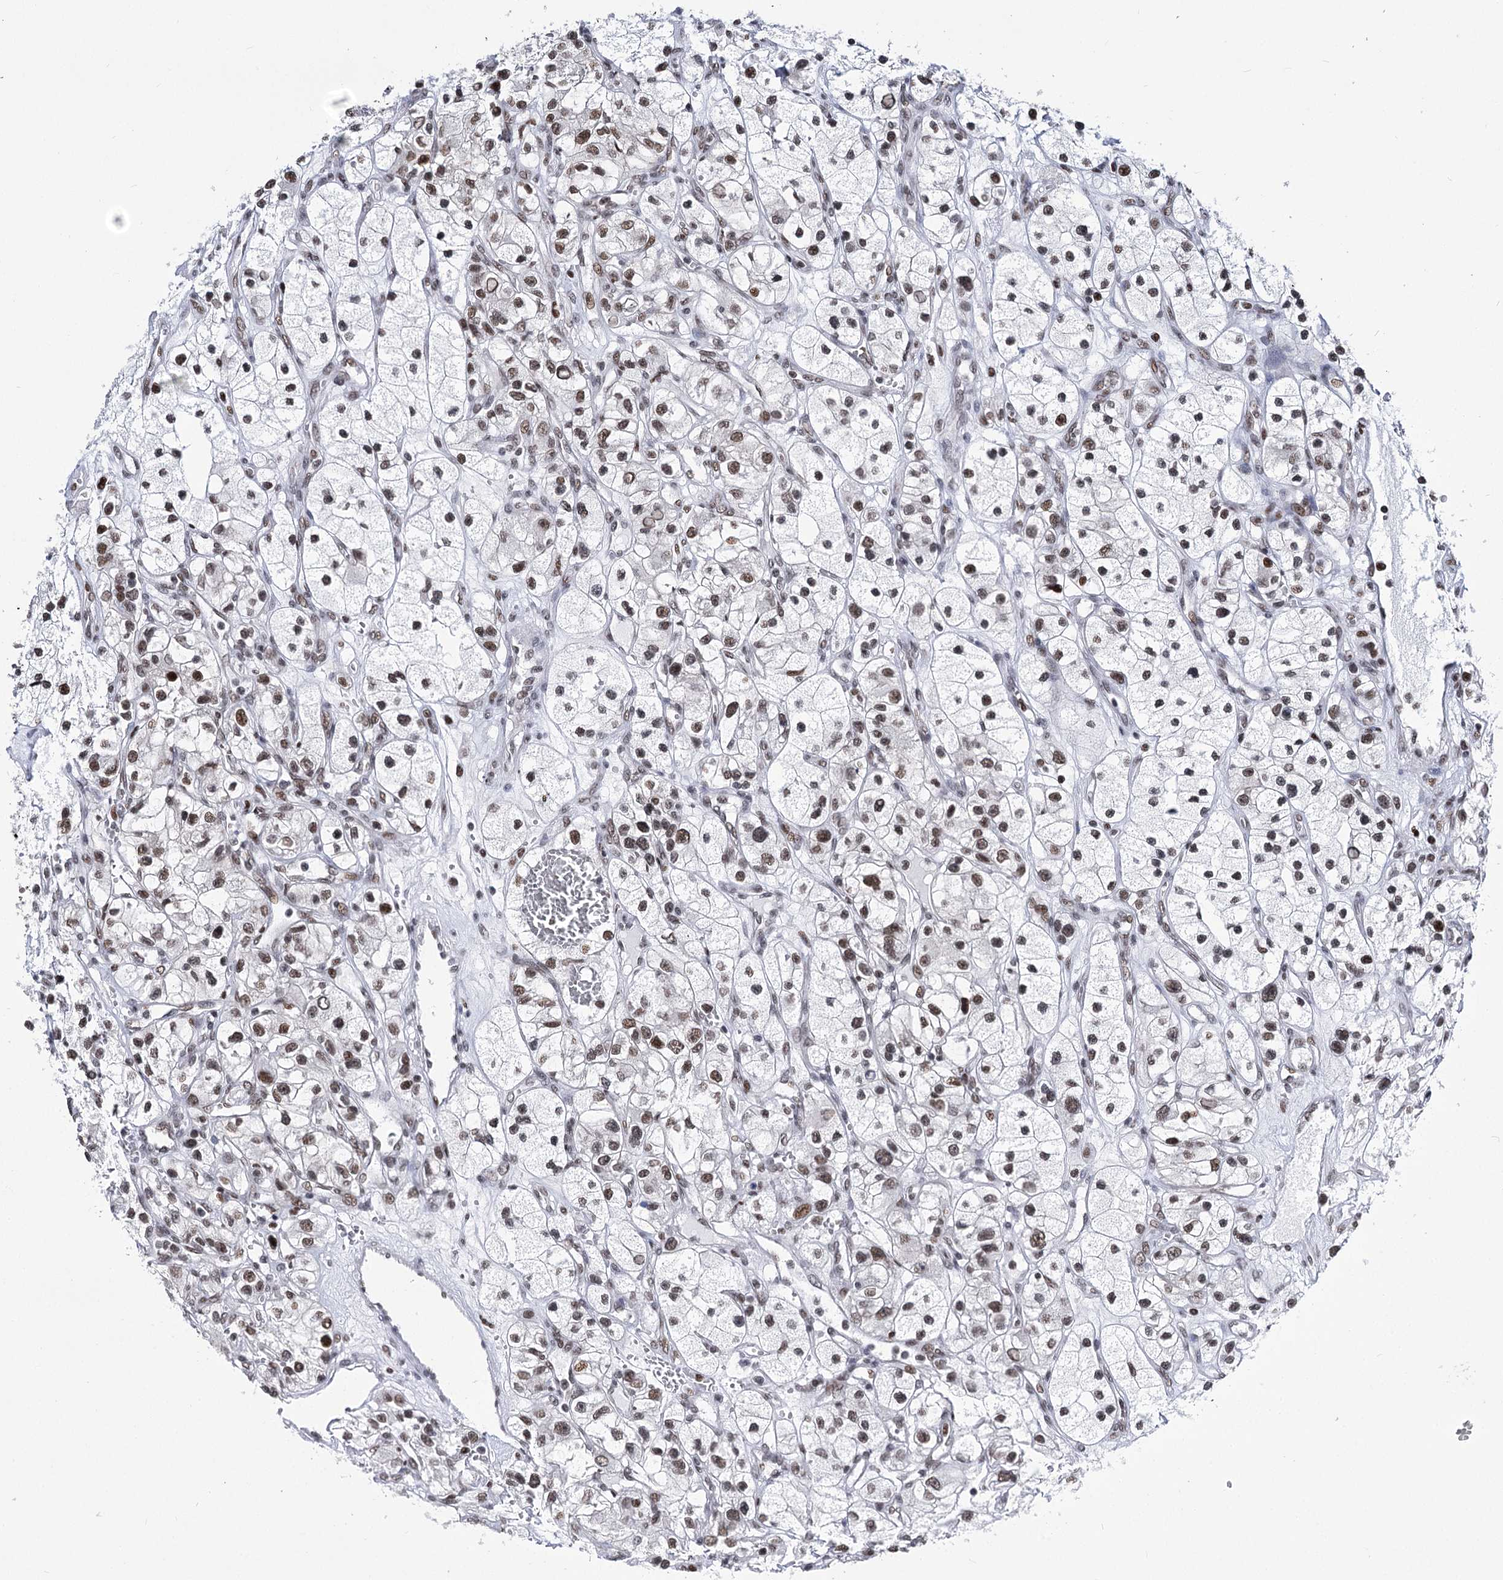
{"staining": {"intensity": "moderate", "quantity": "25%-75%", "location": "nuclear"}, "tissue": "renal cancer", "cell_type": "Tumor cells", "image_type": "cancer", "snomed": [{"axis": "morphology", "description": "Adenocarcinoma, NOS"}, {"axis": "topography", "description": "Kidney"}], "caption": "Moderate nuclear protein expression is appreciated in about 25%-75% of tumor cells in renal adenocarcinoma.", "gene": "POU4F3", "patient": {"sex": "female", "age": 57}}